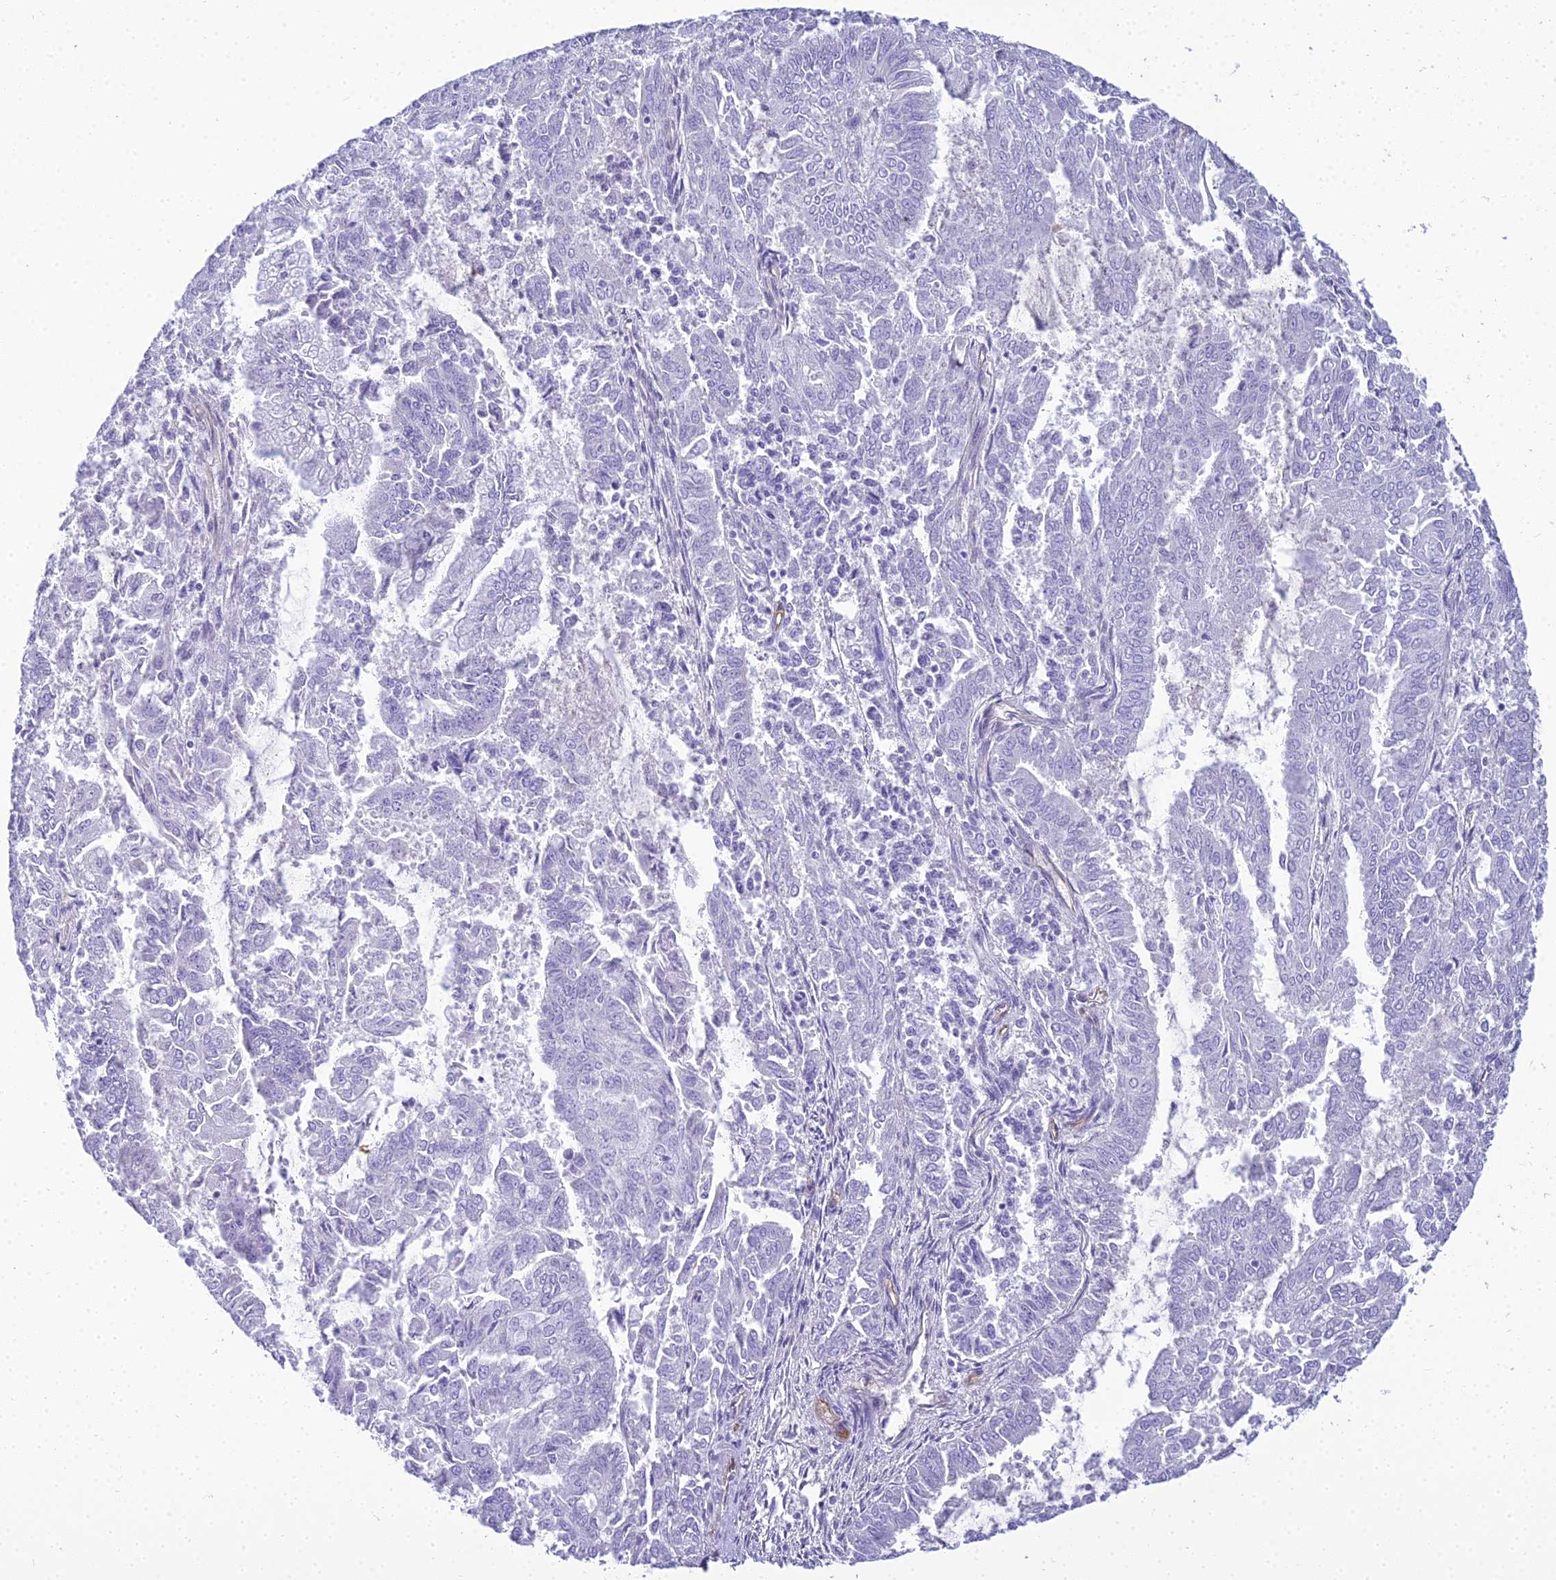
{"staining": {"intensity": "negative", "quantity": "none", "location": "none"}, "tissue": "endometrial cancer", "cell_type": "Tumor cells", "image_type": "cancer", "snomed": [{"axis": "morphology", "description": "Adenocarcinoma, NOS"}, {"axis": "topography", "description": "Endometrium"}], "caption": "This image is of endometrial adenocarcinoma stained with immunohistochemistry to label a protein in brown with the nuclei are counter-stained blue. There is no positivity in tumor cells.", "gene": "NINJ1", "patient": {"sex": "female", "age": 73}}